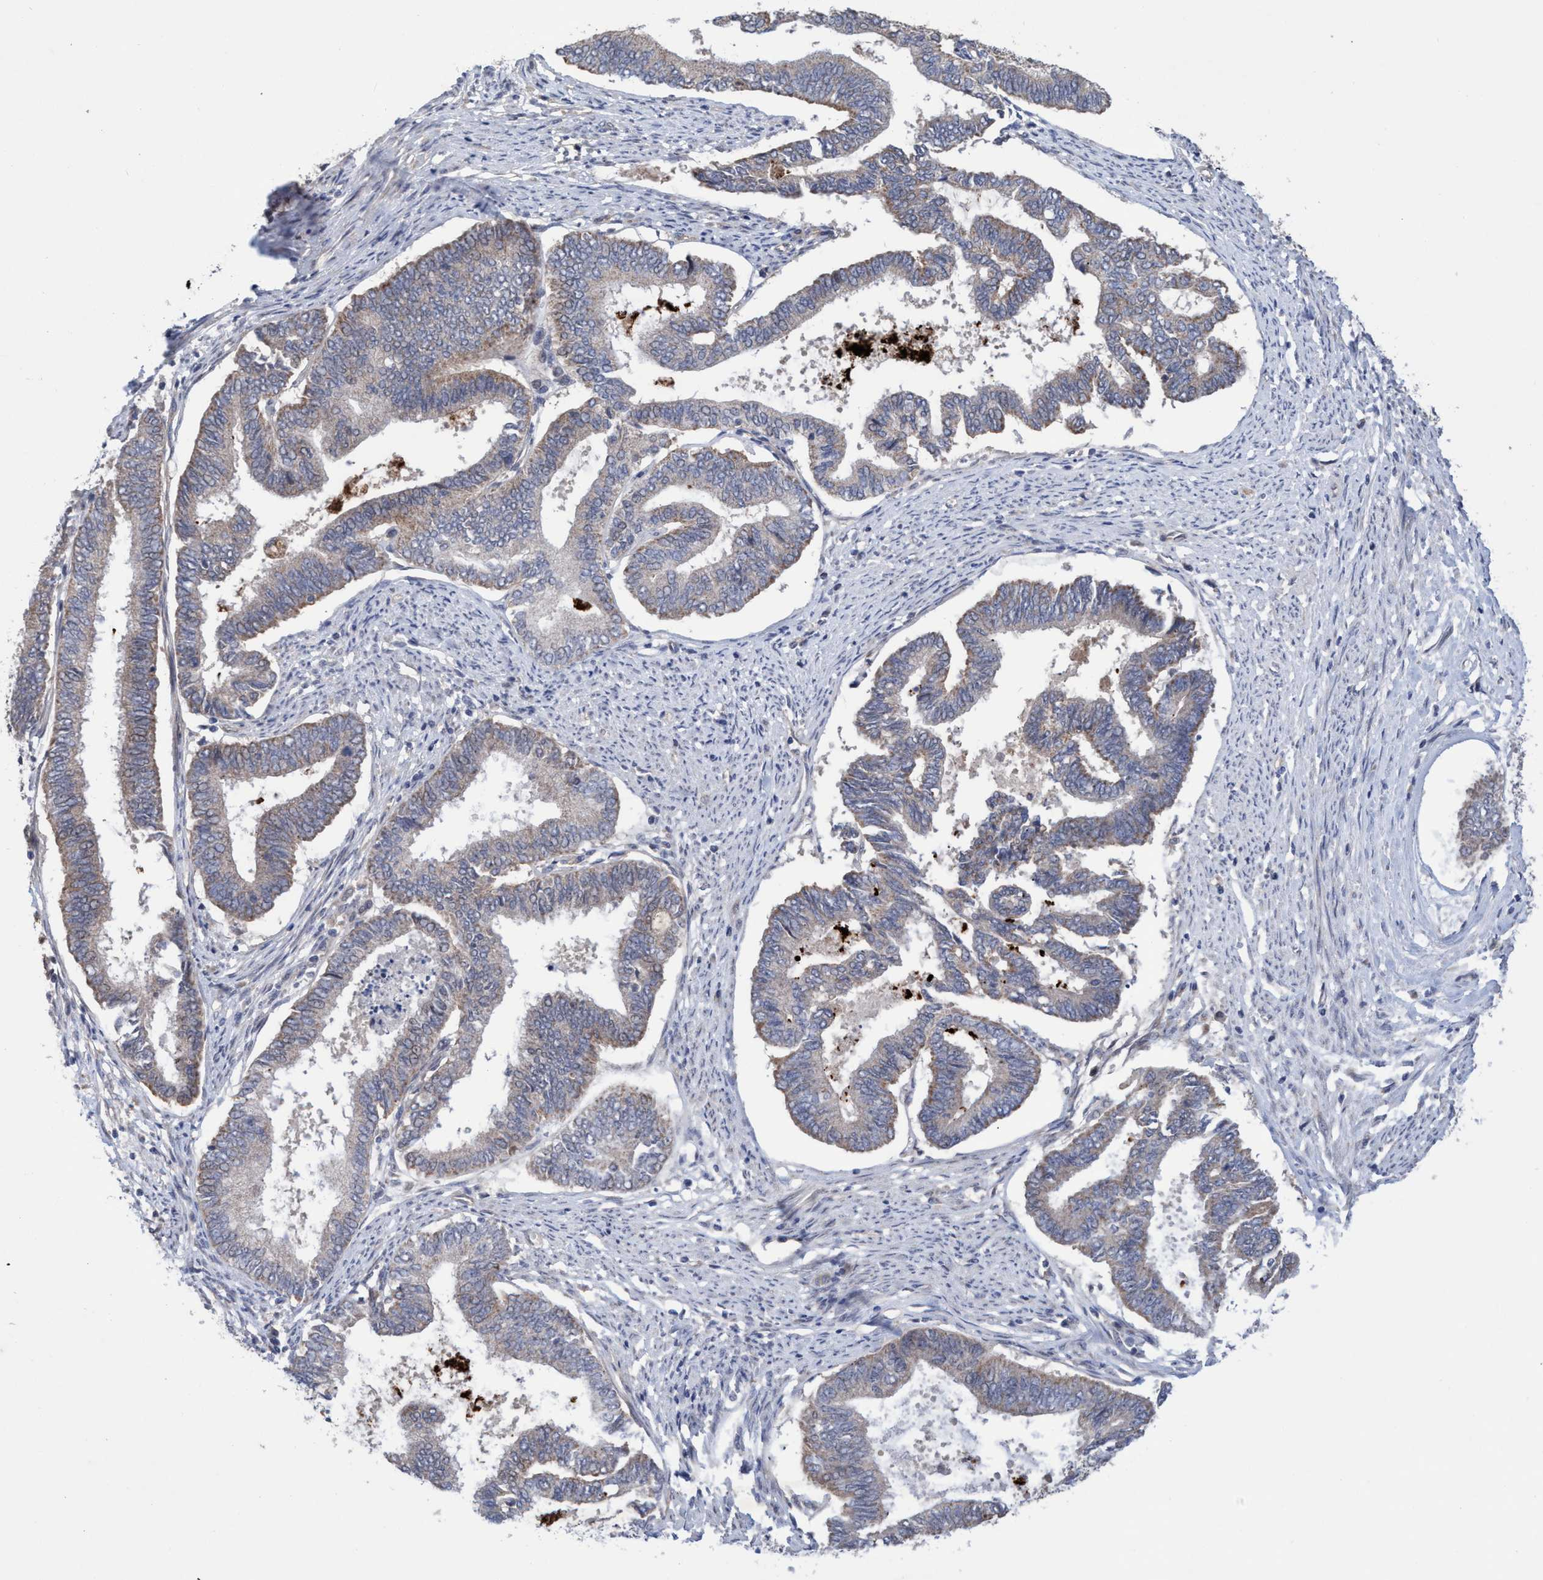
{"staining": {"intensity": "negative", "quantity": "none", "location": "none"}, "tissue": "endometrial cancer", "cell_type": "Tumor cells", "image_type": "cancer", "snomed": [{"axis": "morphology", "description": "Adenocarcinoma, NOS"}, {"axis": "topography", "description": "Endometrium"}], "caption": "Immunohistochemistry (IHC) image of human endometrial cancer (adenocarcinoma) stained for a protein (brown), which shows no staining in tumor cells.", "gene": "P2RY14", "patient": {"sex": "female", "age": 86}}